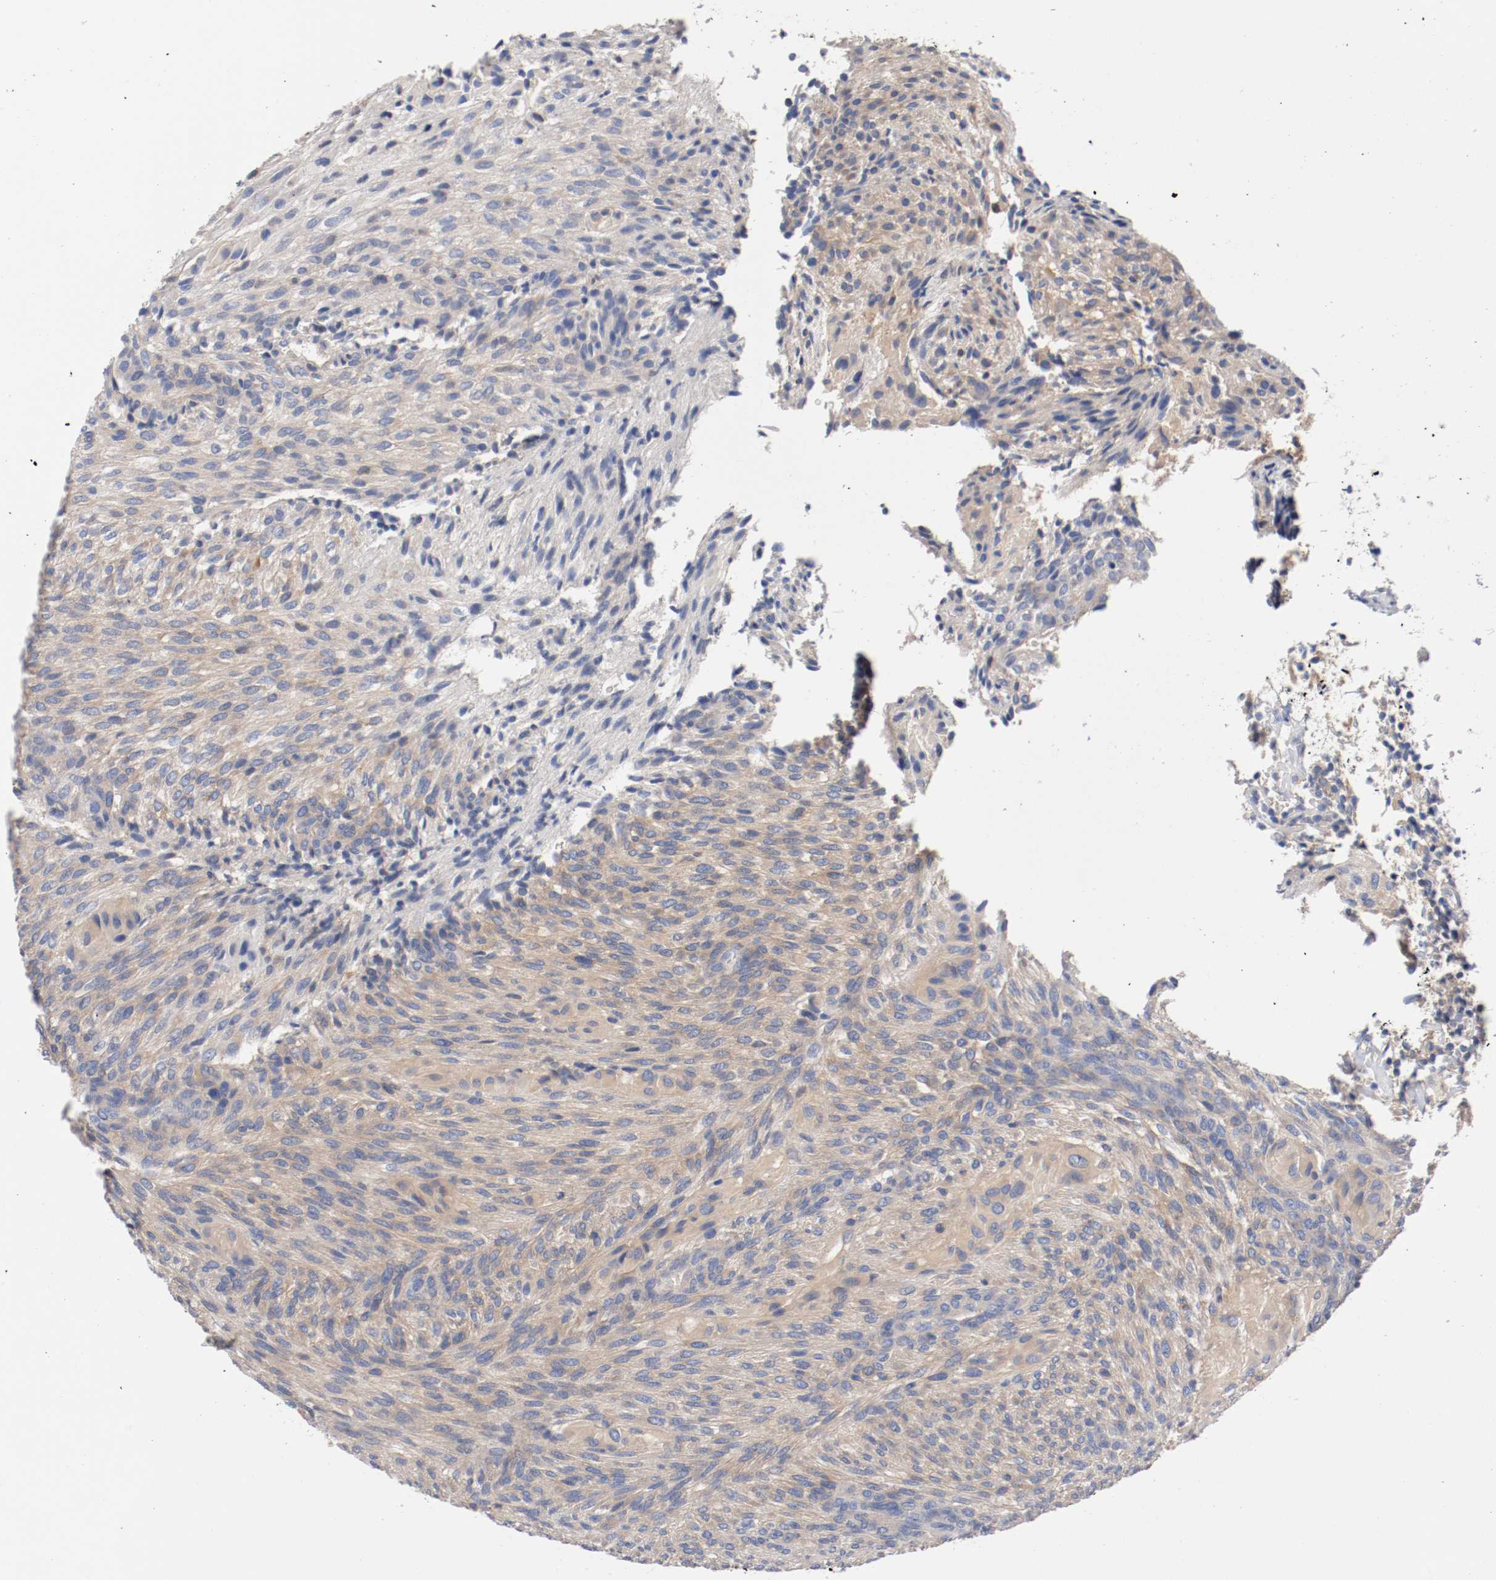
{"staining": {"intensity": "moderate", "quantity": ">75%", "location": "cytoplasmic/membranous"}, "tissue": "glioma", "cell_type": "Tumor cells", "image_type": "cancer", "snomed": [{"axis": "morphology", "description": "Glioma, malignant, High grade"}, {"axis": "topography", "description": "Cerebral cortex"}], "caption": "A medium amount of moderate cytoplasmic/membranous expression is seen in about >75% of tumor cells in malignant glioma (high-grade) tissue.", "gene": "HGS", "patient": {"sex": "female", "age": 55}}